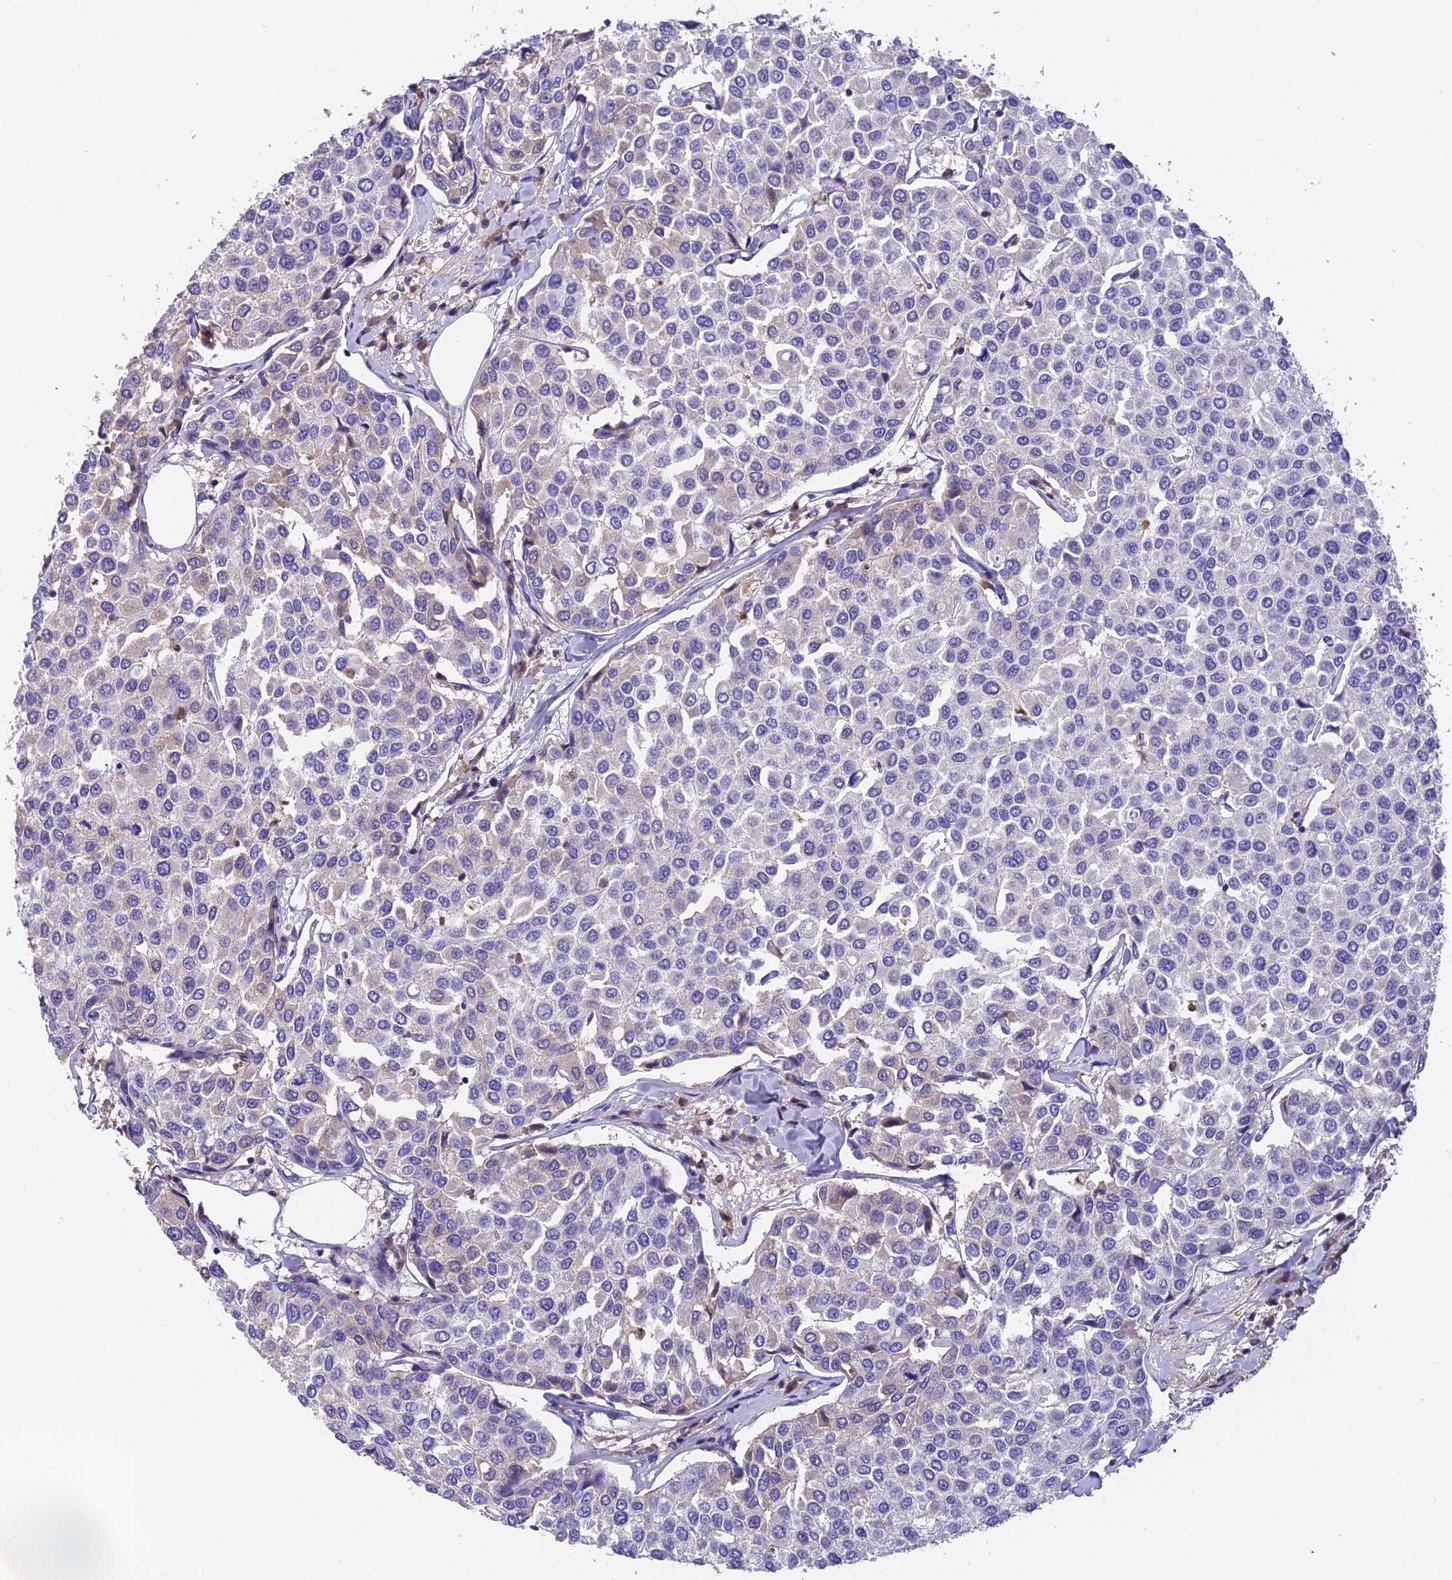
{"staining": {"intensity": "negative", "quantity": "none", "location": "none"}, "tissue": "breast cancer", "cell_type": "Tumor cells", "image_type": "cancer", "snomed": [{"axis": "morphology", "description": "Duct carcinoma"}, {"axis": "topography", "description": "Breast"}], "caption": "Intraductal carcinoma (breast) stained for a protein using IHC demonstrates no staining tumor cells.", "gene": "LPXN", "patient": {"sex": "female", "age": 55}}